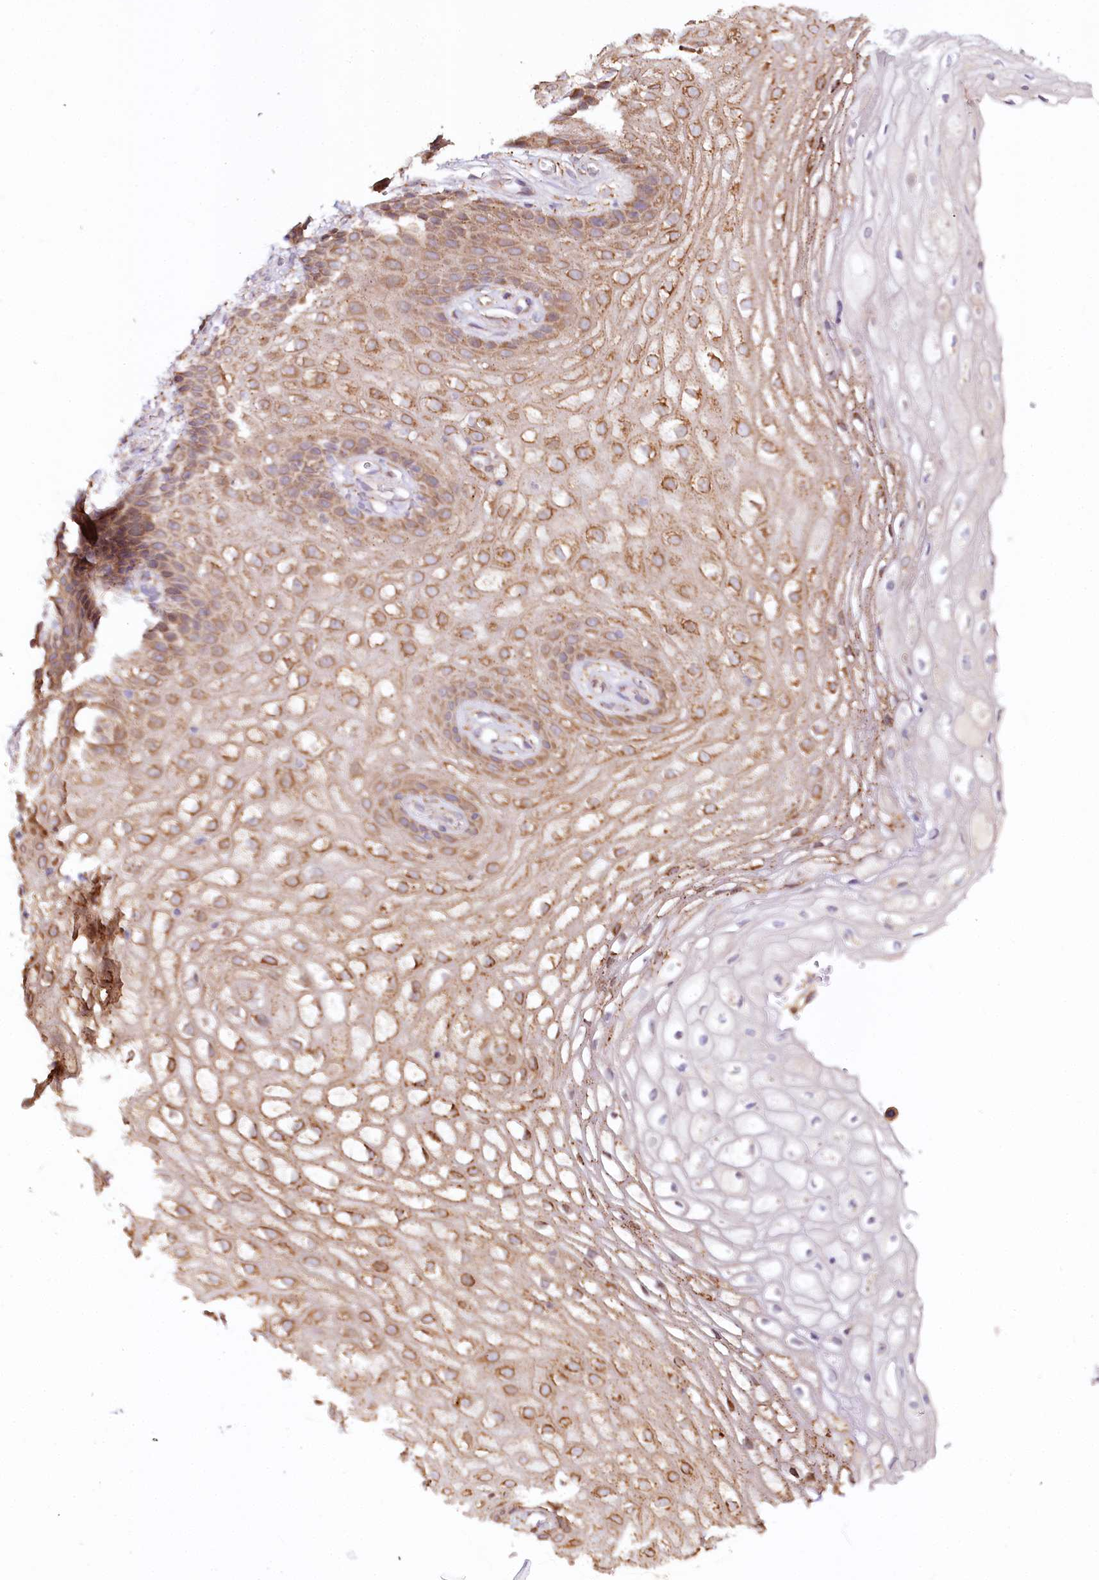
{"staining": {"intensity": "moderate", "quantity": ">75%", "location": "cytoplasmic/membranous"}, "tissue": "vagina", "cell_type": "Squamous epithelial cells", "image_type": "normal", "snomed": [{"axis": "morphology", "description": "Normal tissue, NOS"}, {"axis": "topography", "description": "Vagina"}], "caption": "The histopathology image exhibits staining of normal vagina, revealing moderate cytoplasmic/membranous protein staining (brown color) within squamous epithelial cells. (DAB IHC, brown staining for protein, blue staining for nuclei).", "gene": "VEGFA", "patient": {"sex": "female", "age": 60}}